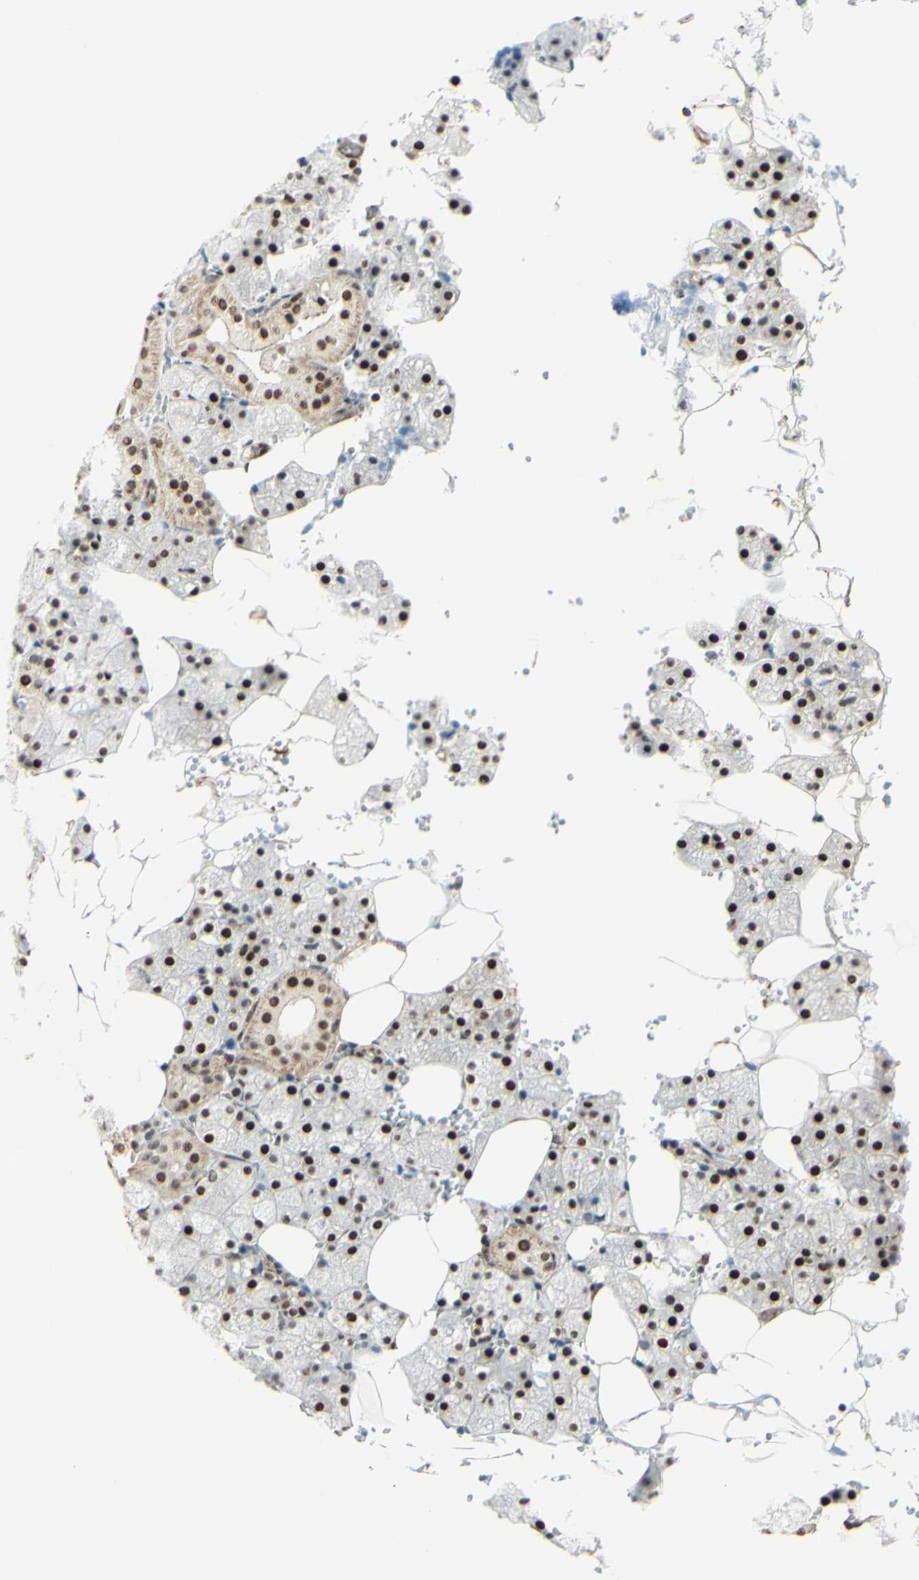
{"staining": {"intensity": "moderate", "quantity": ">75%", "location": "cytoplasmic/membranous,nuclear"}, "tissue": "salivary gland", "cell_type": "Glandular cells", "image_type": "normal", "snomed": [{"axis": "morphology", "description": "Normal tissue, NOS"}, {"axis": "topography", "description": "Salivary gland"}], "caption": "Immunohistochemistry (IHC) image of unremarkable salivary gland: human salivary gland stained using IHC reveals medium levels of moderate protein expression localized specifically in the cytoplasmic/membranous,nuclear of glandular cells, appearing as a cytoplasmic/membranous,nuclear brown color.", "gene": "ZMYM6", "patient": {"sex": "male", "age": 62}}